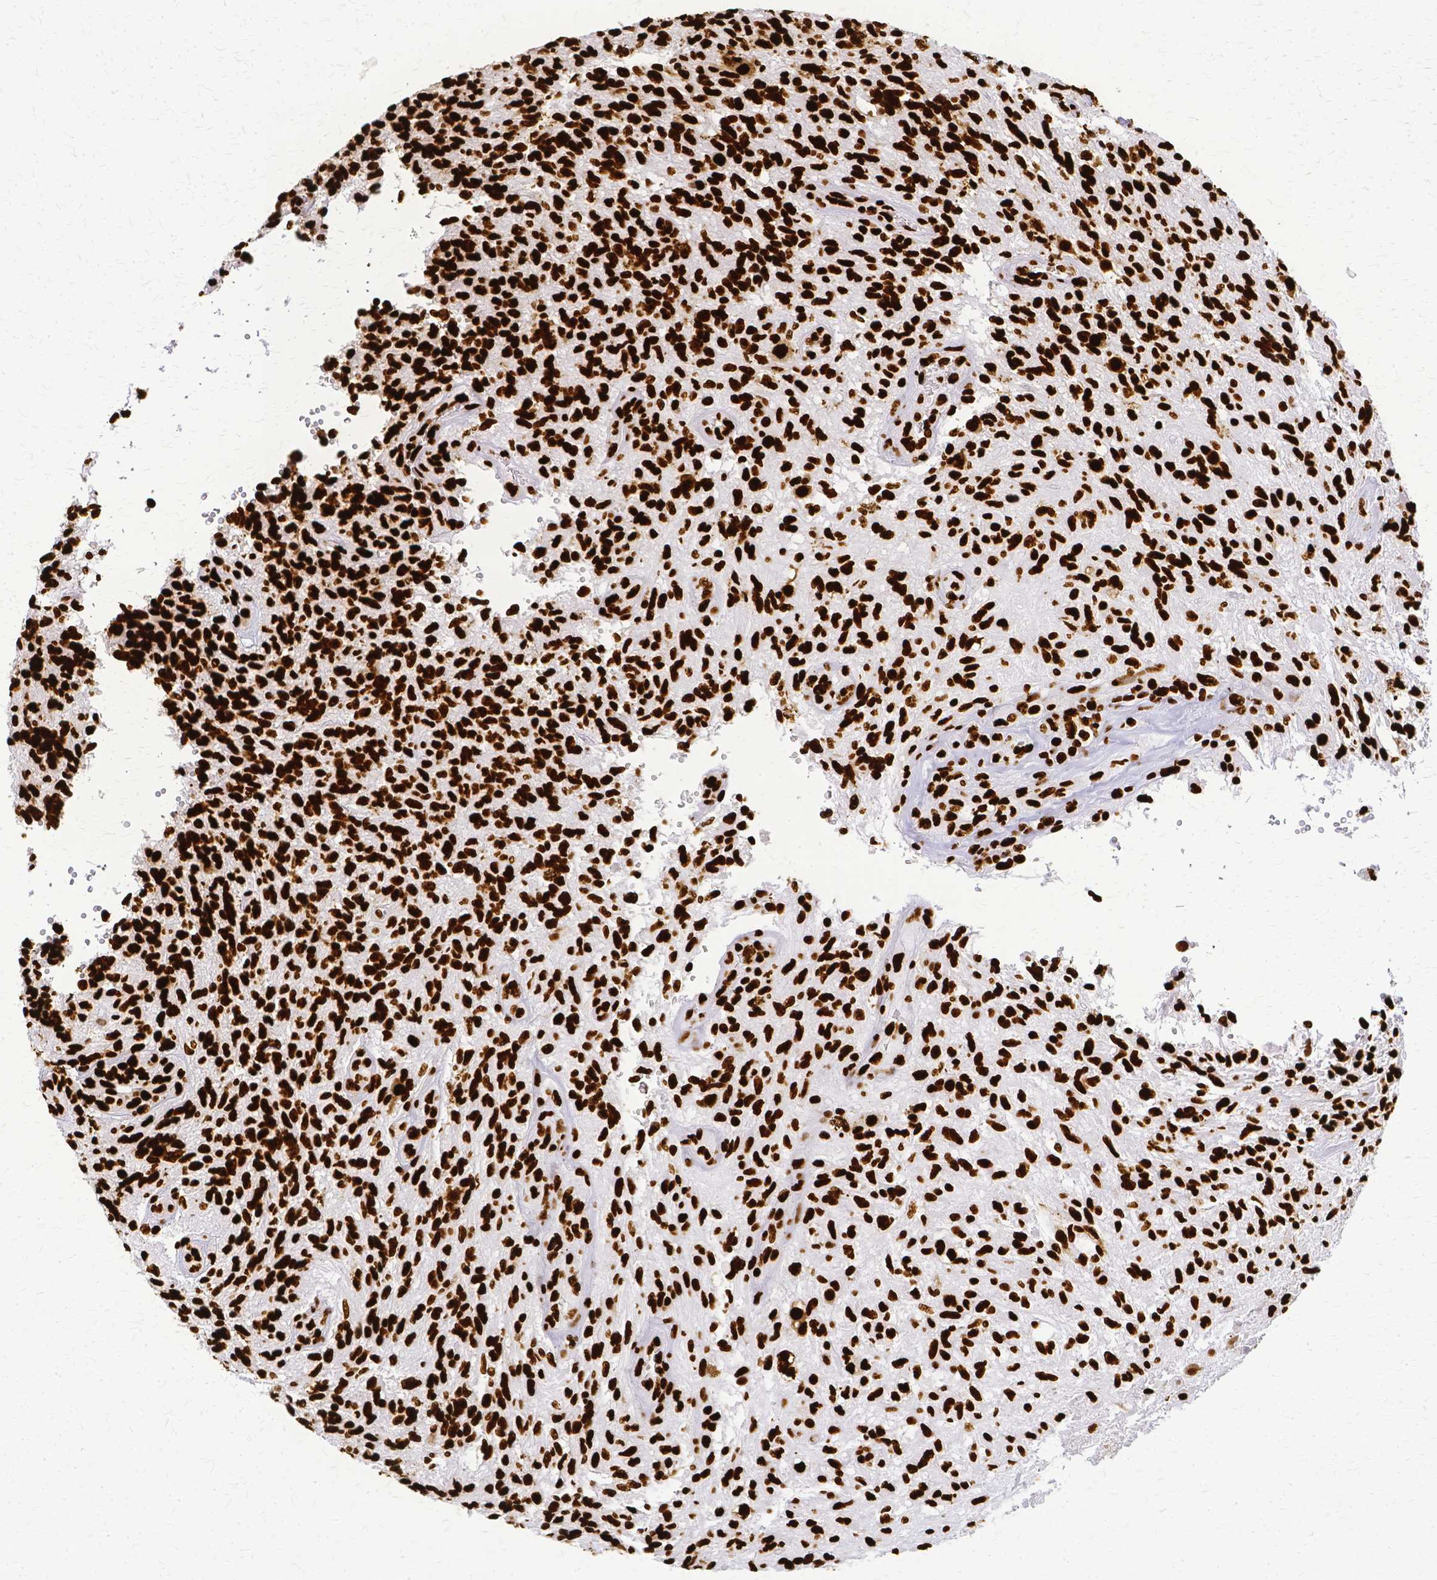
{"staining": {"intensity": "strong", "quantity": ">75%", "location": "nuclear"}, "tissue": "glioma", "cell_type": "Tumor cells", "image_type": "cancer", "snomed": [{"axis": "morphology", "description": "Glioma, malignant, High grade"}, {"axis": "topography", "description": "Brain"}], "caption": "Protein staining of glioma tissue displays strong nuclear positivity in approximately >75% of tumor cells.", "gene": "SFPQ", "patient": {"sex": "male", "age": 56}}